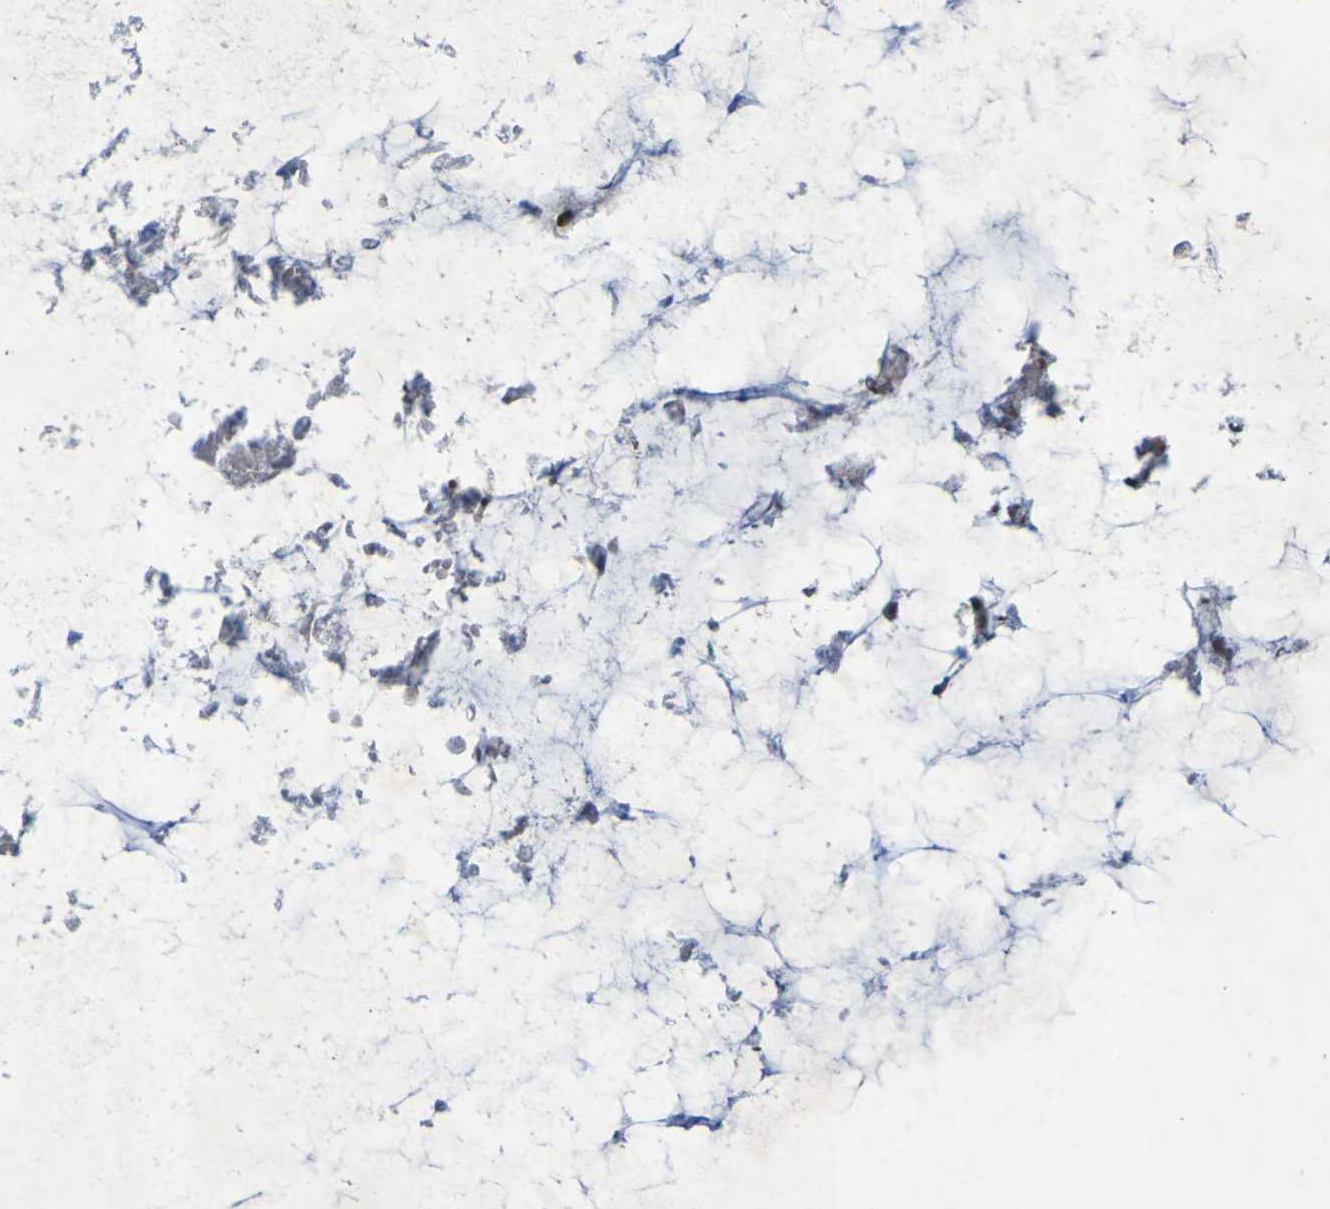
{"staining": {"intensity": "moderate", "quantity": ">75%", "location": "cytoplasmic/membranous,nuclear"}, "tissue": "ovarian cancer", "cell_type": "Tumor cells", "image_type": "cancer", "snomed": [{"axis": "morphology", "description": "Cystadenocarcinoma, mucinous, NOS"}, {"axis": "topography", "description": "Ovary"}], "caption": "Protein analysis of ovarian cancer tissue reveals moderate cytoplasmic/membranous and nuclear staining in approximately >75% of tumor cells.", "gene": "MCPH1", "patient": {"sex": "female", "age": 61}}